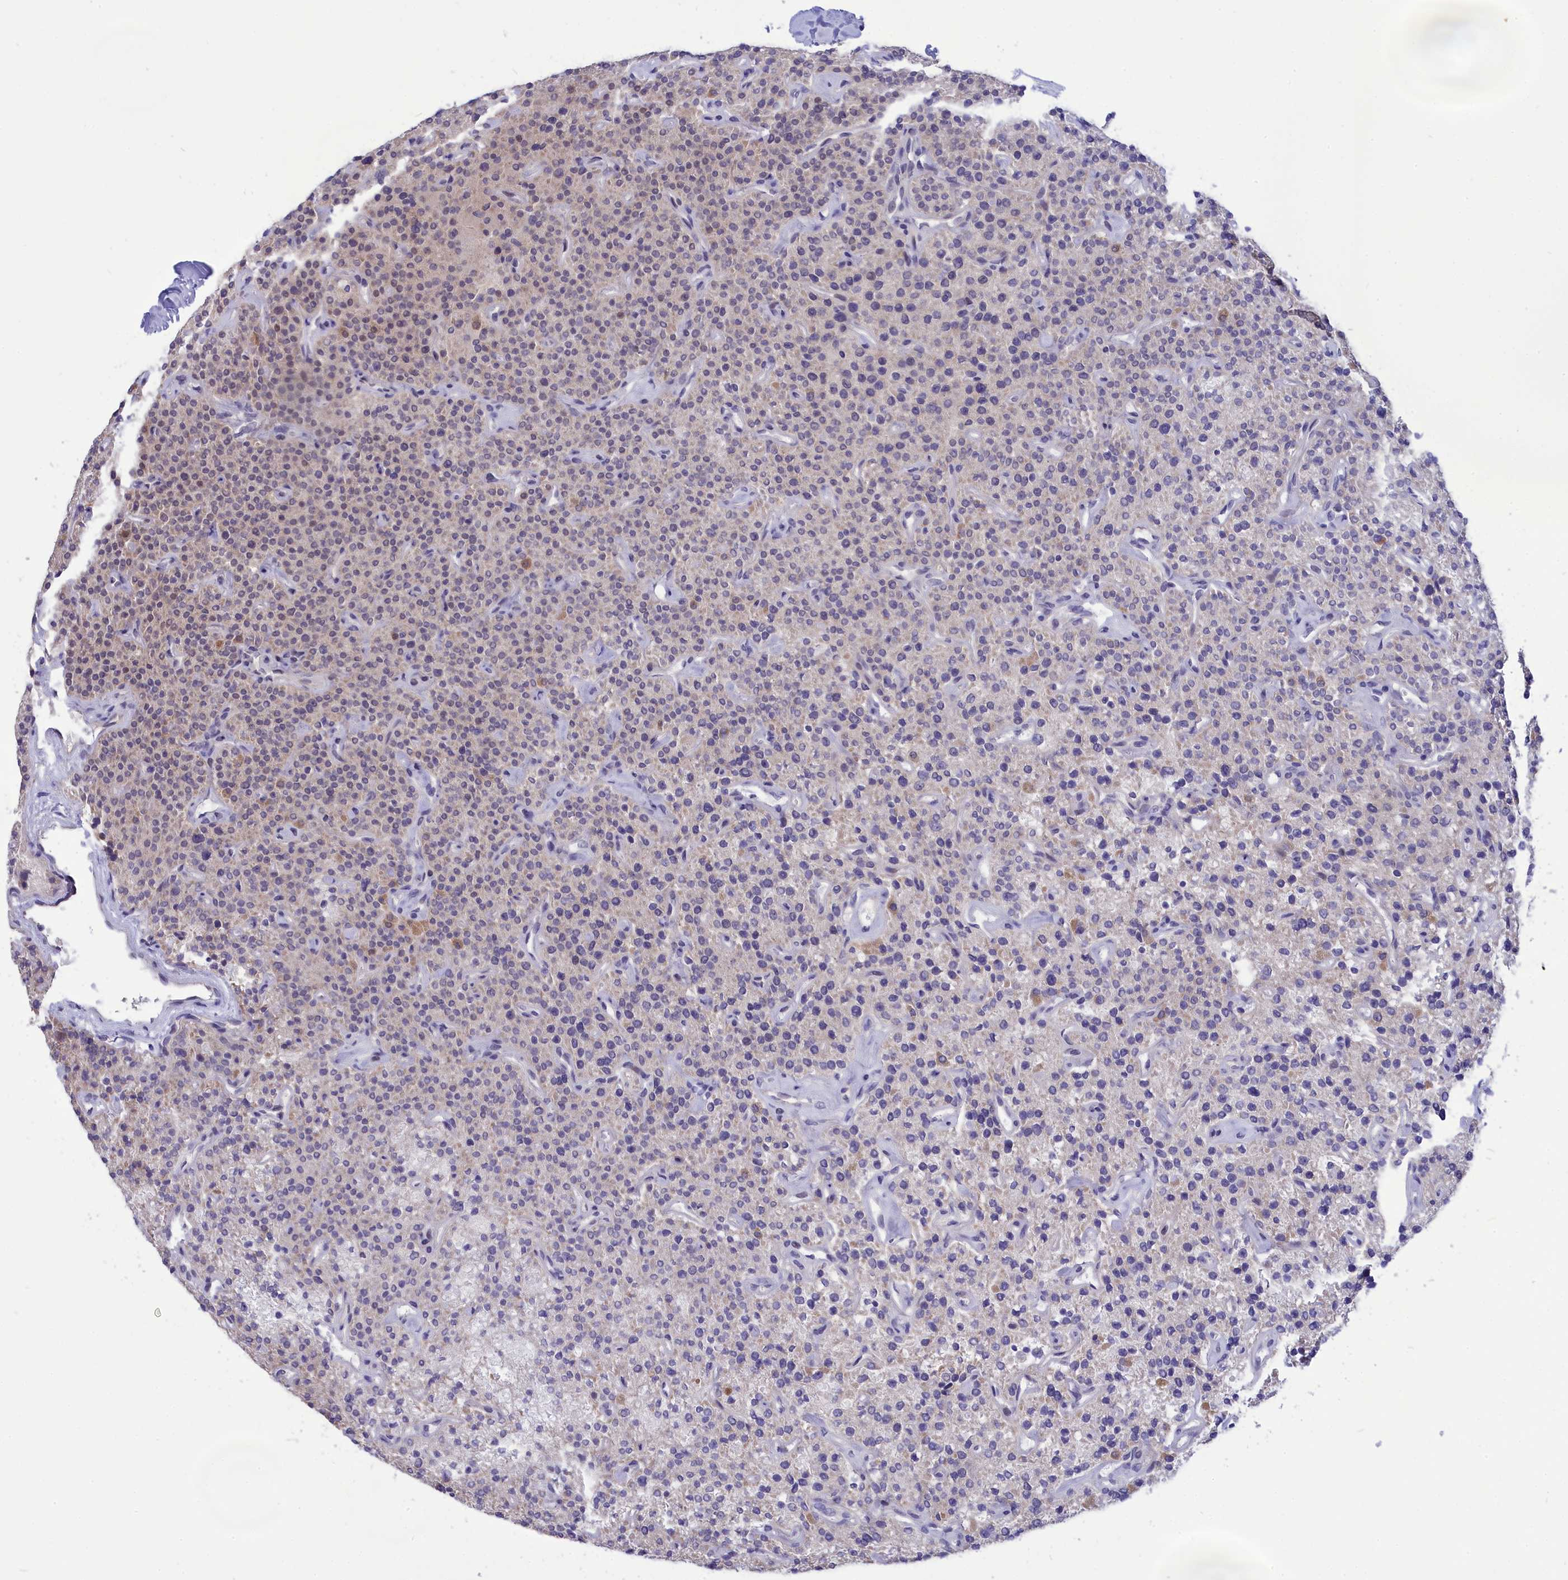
{"staining": {"intensity": "weak", "quantity": "<25%", "location": "nuclear"}, "tissue": "parathyroid gland", "cell_type": "Glandular cells", "image_type": "normal", "snomed": [{"axis": "morphology", "description": "Normal tissue, NOS"}, {"axis": "topography", "description": "Parathyroid gland"}], "caption": "IHC image of benign human parathyroid gland stained for a protein (brown), which displays no expression in glandular cells.", "gene": "KCTD14", "patient": {"sex": "male", "age": 46}}